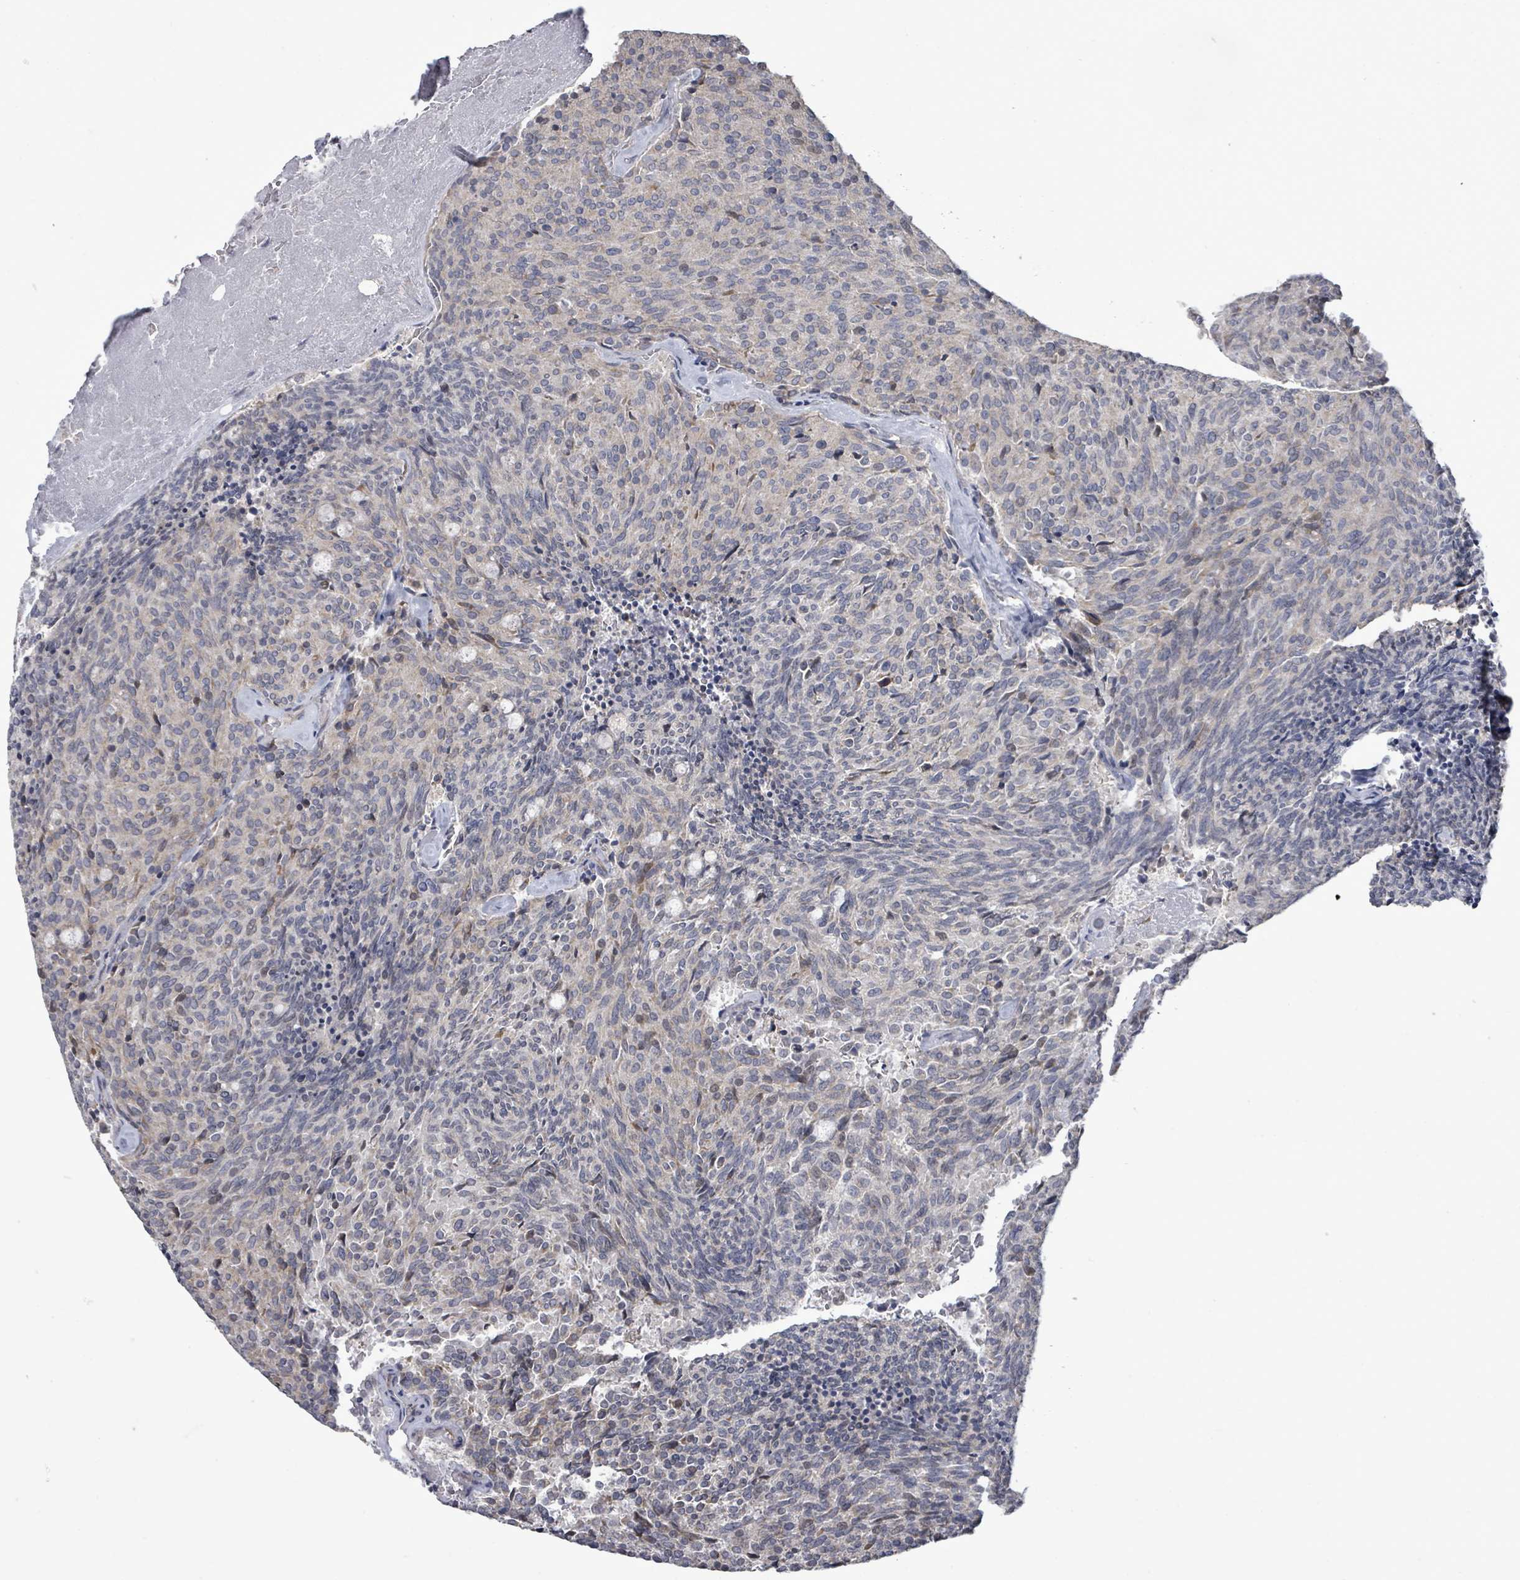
{"staining": {"intensity": "weak", "quantity": "<25%", "location": "cytoplasmic/membranous"}, "tissue": "carcinoid", "cell_type": "Tumor cells", "image_type": "cancer", "snomed": [{"axis": "morphology", "description": "Carcinoid, malignant, NOS"}, {"axis": "topography", "description": "Pancreas"}], "caption": "There is no significant positivity in tumor cells of carcinoid (malignant).", "gene": "POMGNT2", "patient": {"sex": "female", "age": 54}}